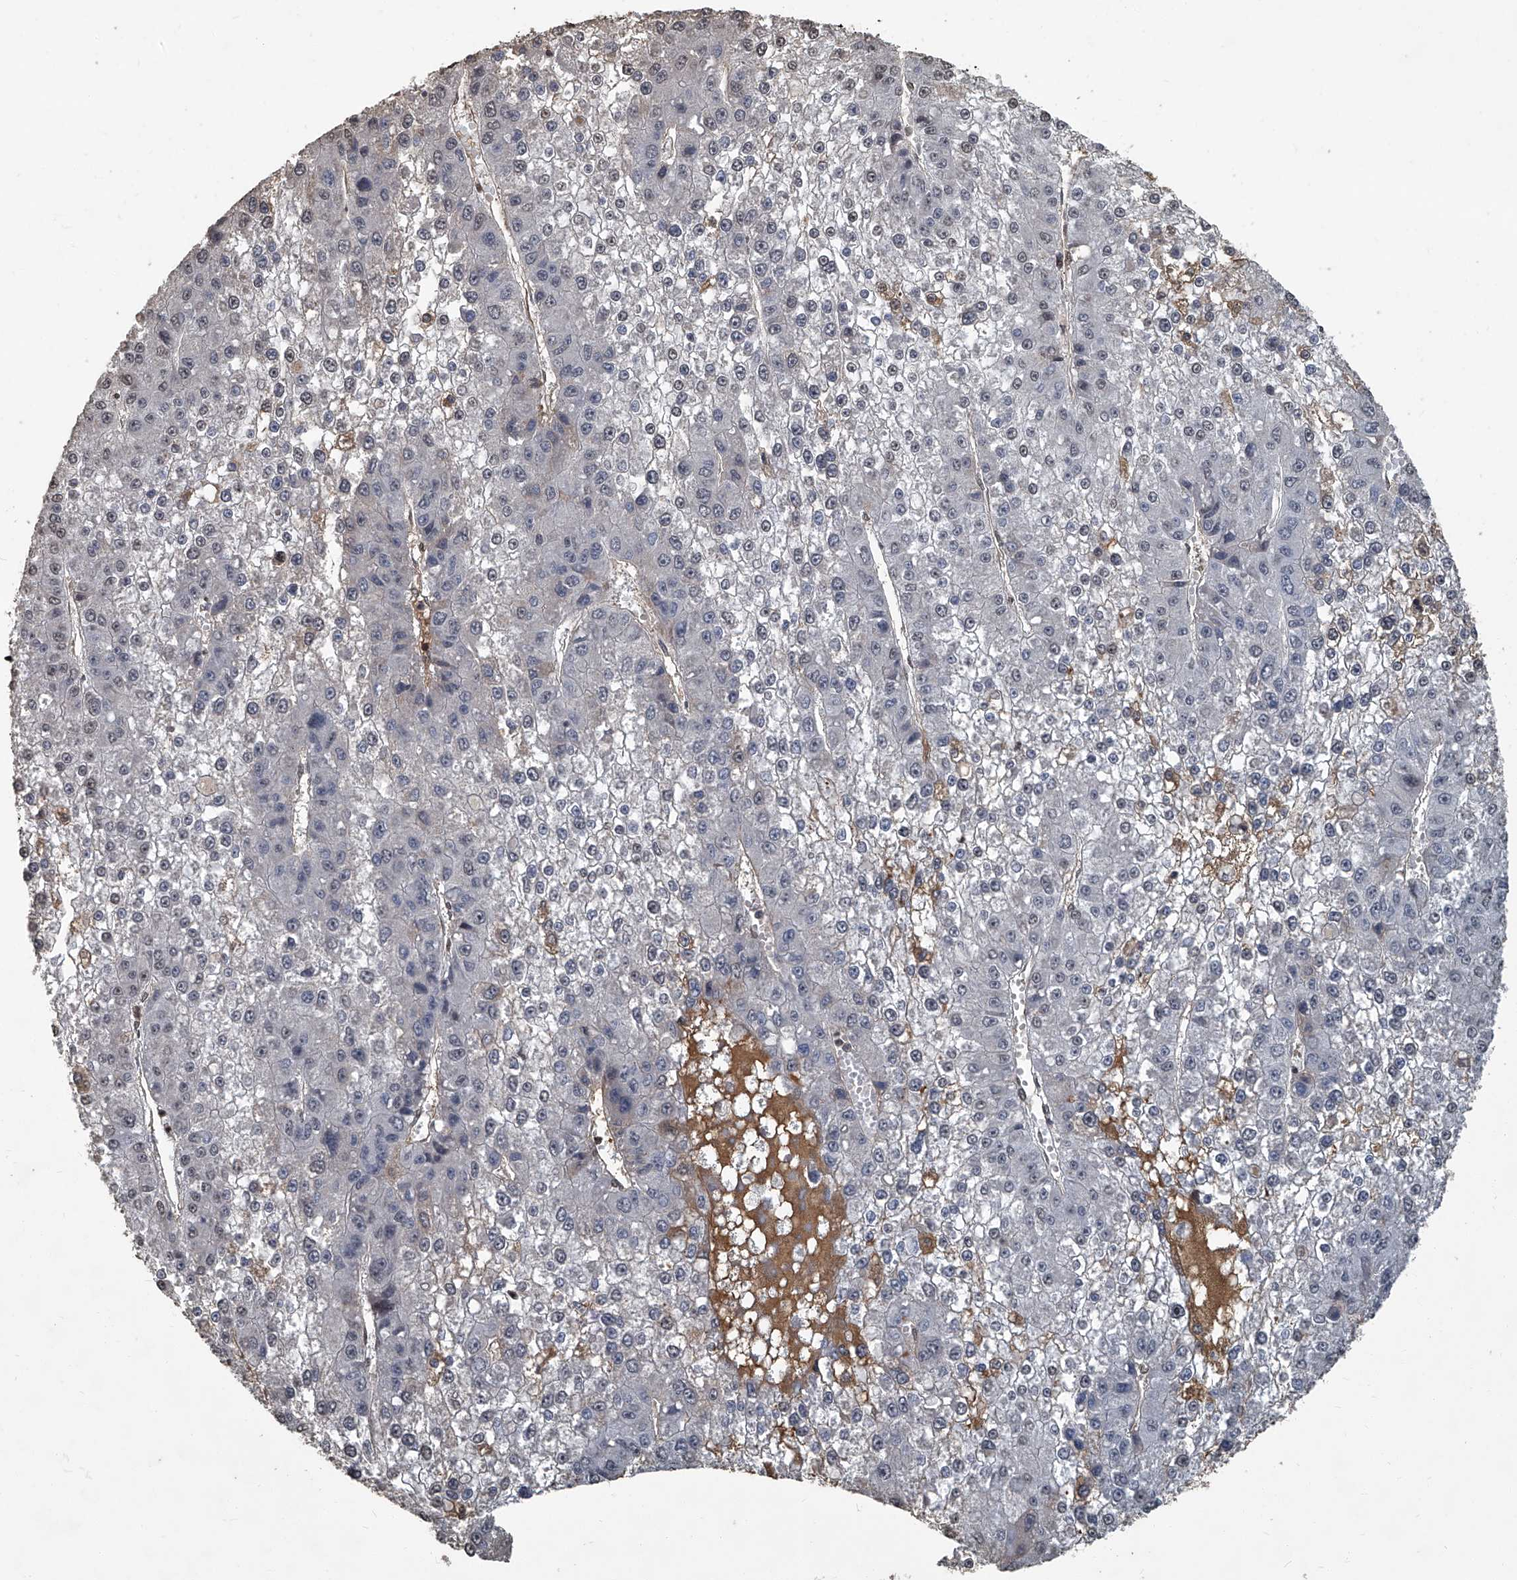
{"staining": {"intensity": "negative", "quantity": "none", "location": "none"}, "tissue": "liver cancer", "cell_type": "Tumor cells", "image_type": "cancer", "snomed": [{"axis": "morphology", "description": "Carcinoma, Hepatocellular, NOS"}, {"axis": "topography", "description": "Liver"}], "caption": "Tumor cells show no significant expression in liver hepatocellular carcinoma.", "gene": "GPR132", "patient": {"sex": "female", "age": 73}}